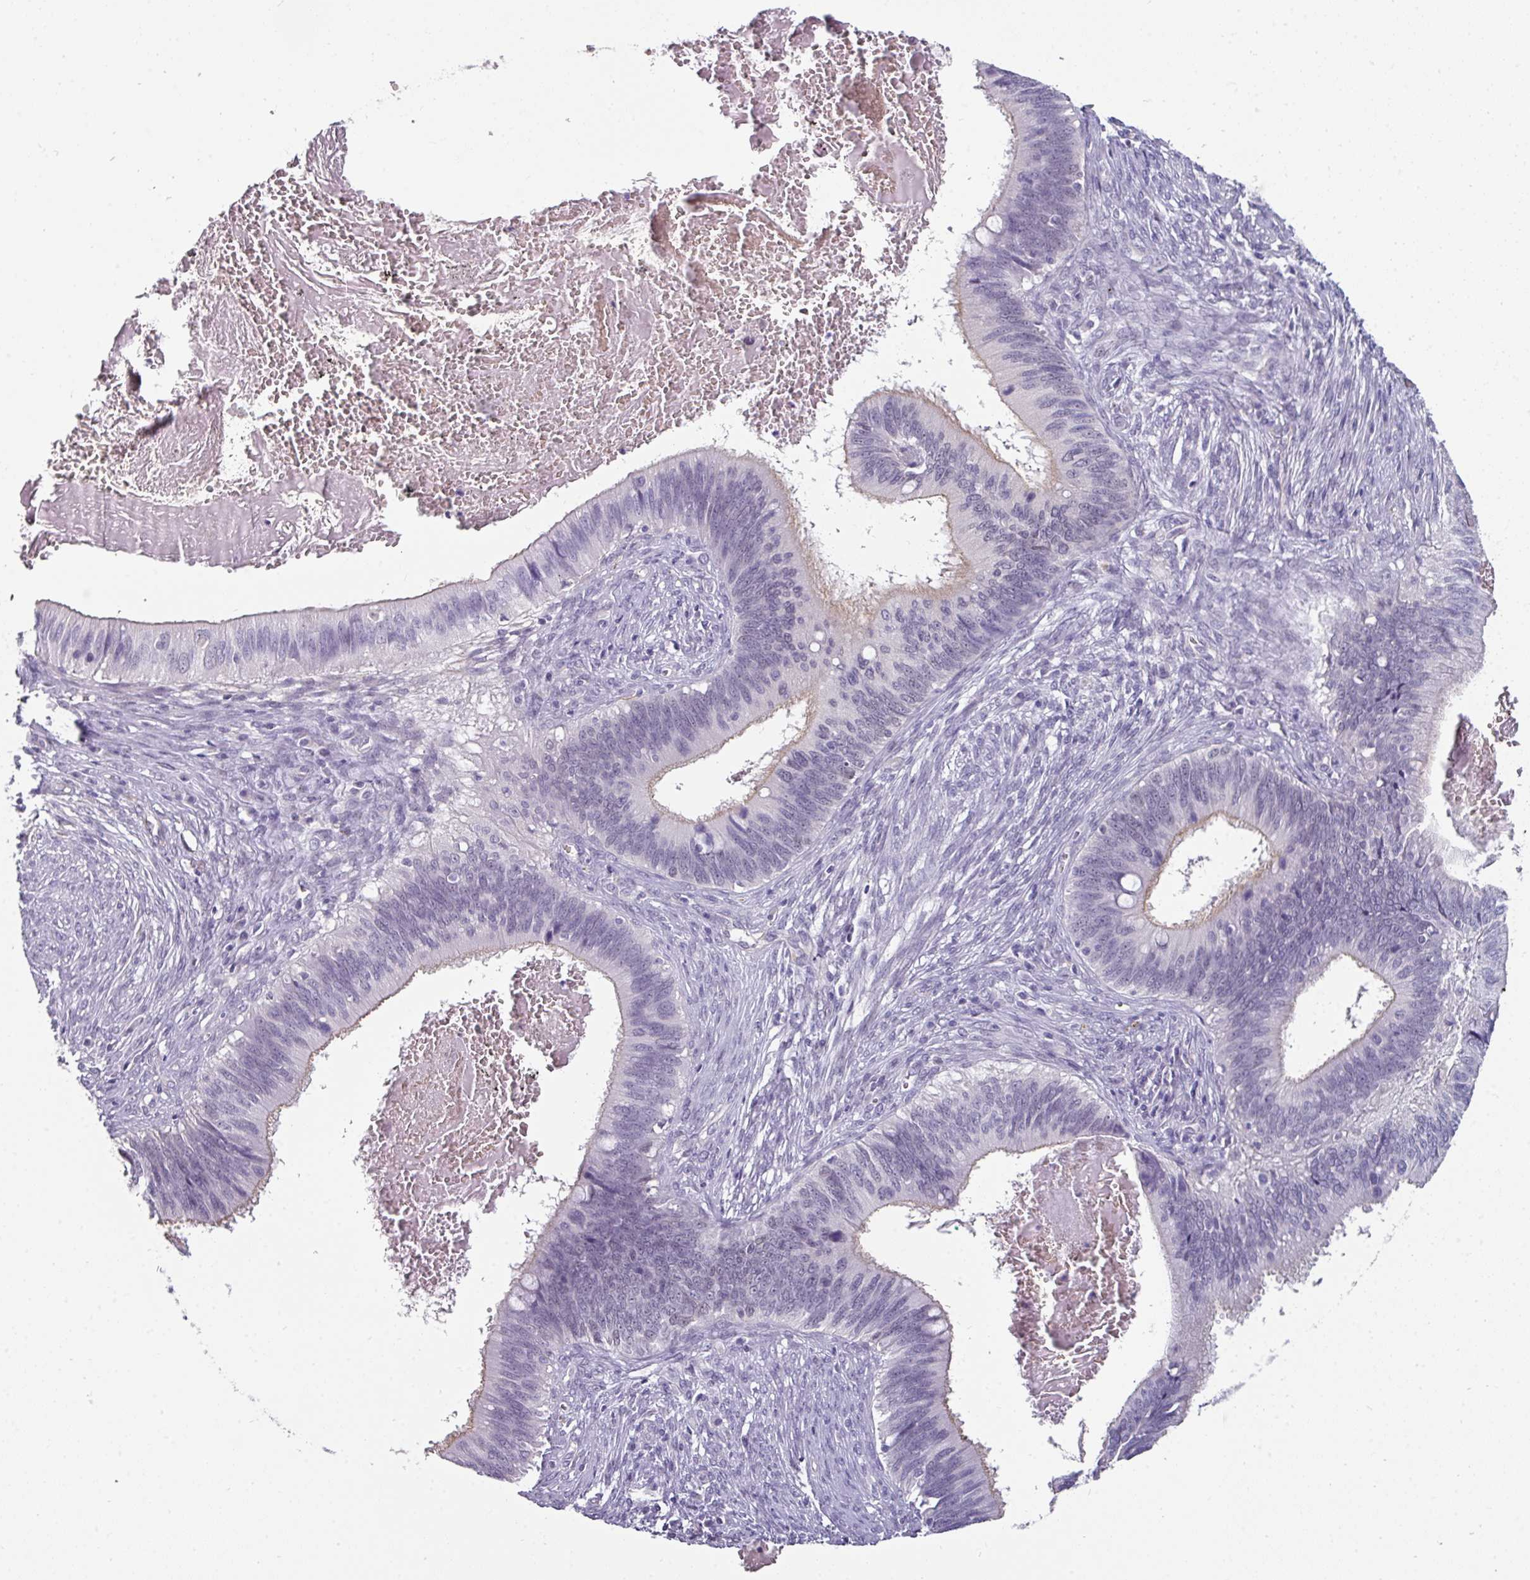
{"staining": {"intensity": "weak", "quantity": "<25%", "location": "cytoplasmic/membranous"}, "tissue": "cervical cancer", "cell_type": "Tumor cells", "image_type": "cancer", "snomed": [{"axis": "morphology", "description": "Adenocarcinoma, NOS"}, {"axis": "topography", "description": "Cervix"}], "caption": "IHC photomicrograph of neoplastic tissue: cervical adenocarcinoma stained with DAB (3,3'-diaminobenzidine) displays no significant protein staining in tumor cells.", "gene": "EYA3", "patient": {"sex": "female", "age": 42}}